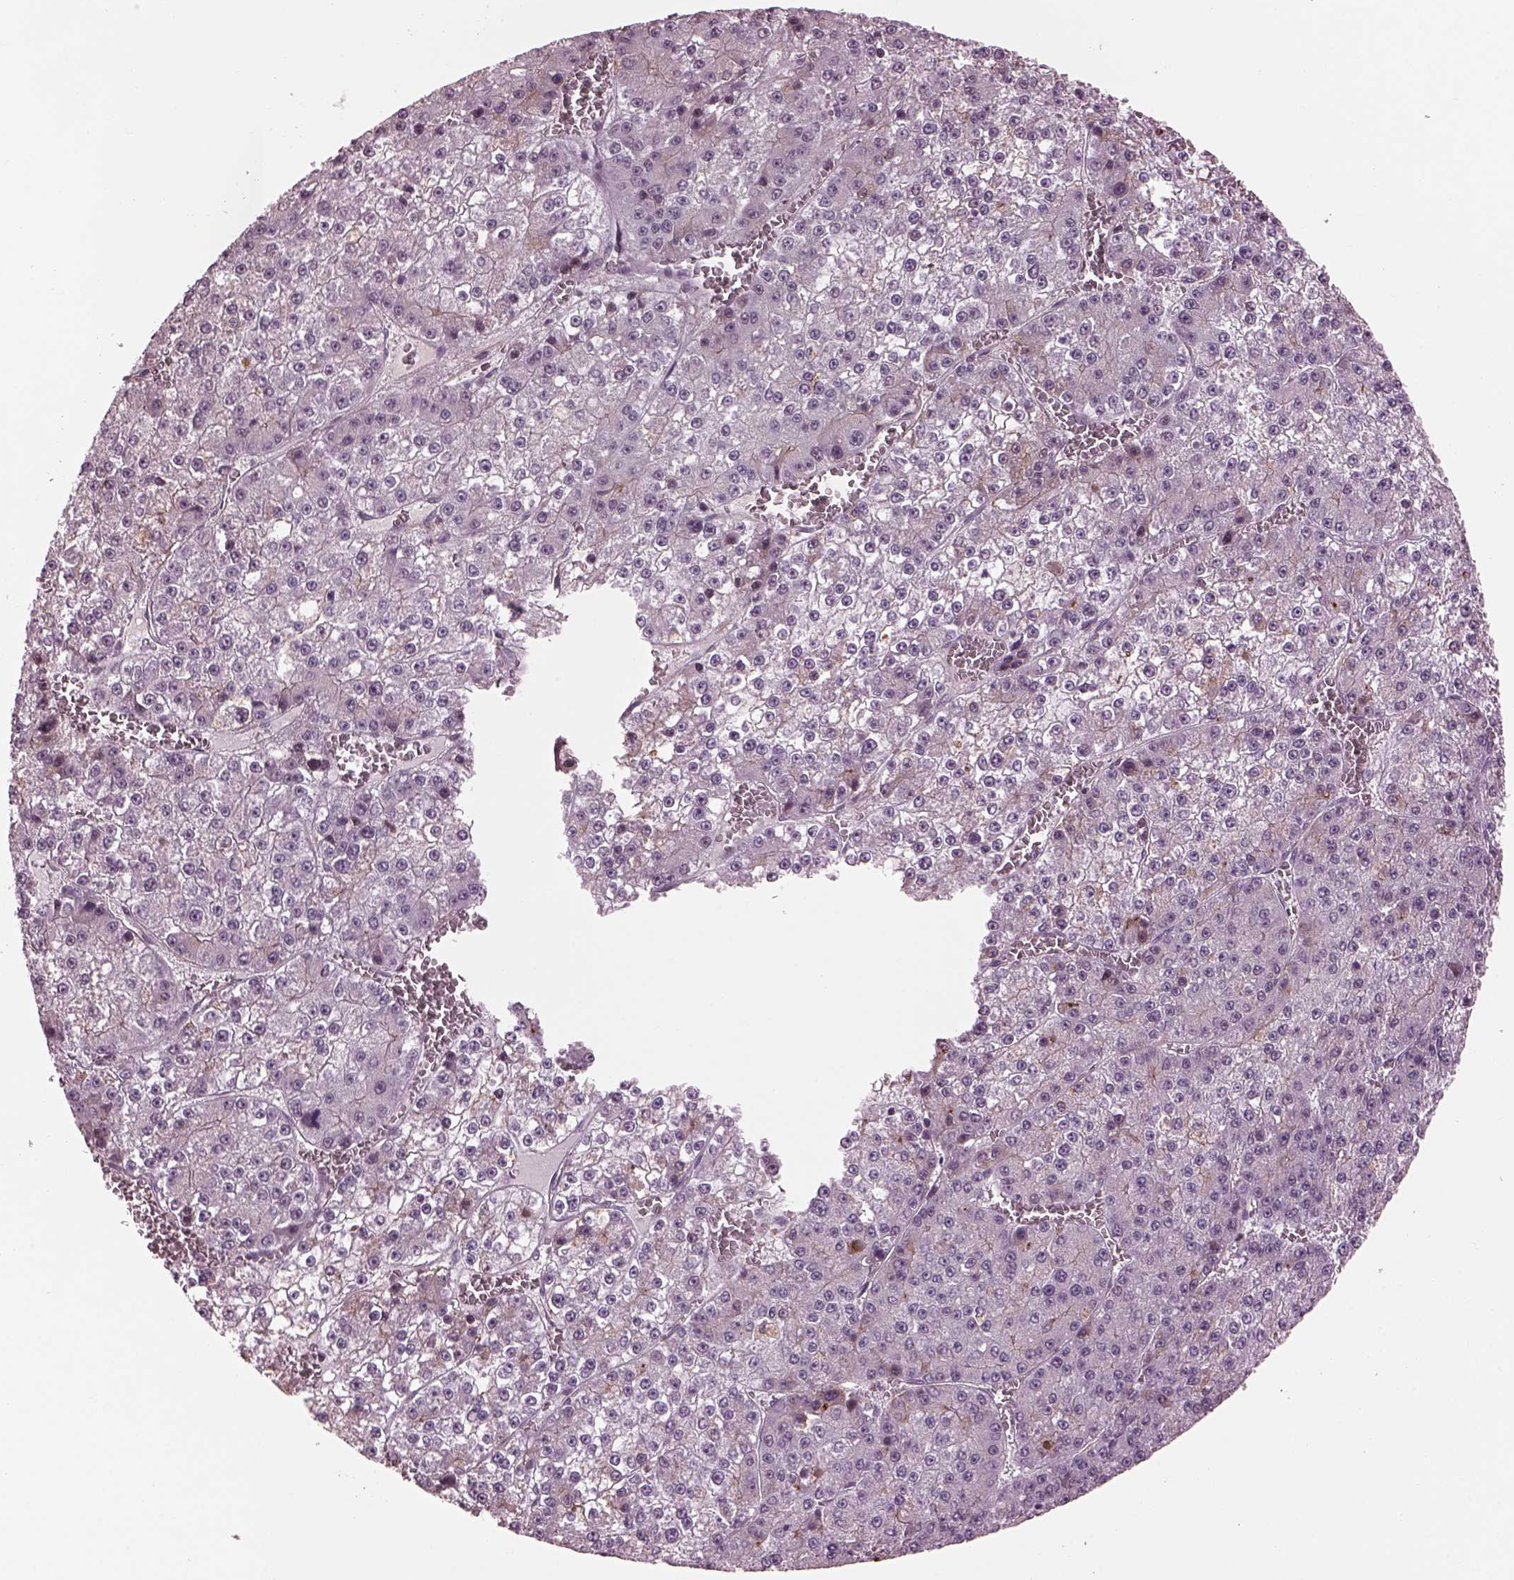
{"staining": {"intensity": "negative", "quantity": "none", "location": "none"}, "tissue": "liver cancer", "cell_type": "Tumor cells", "image_type": "cancer", "snomed": [{"axis": "morphology", "description": "Carcinoma, Hepatocellular, NOS"}, {"axis": "topography", "description": "Liver"}], "caption": "Immunohistochemistry micrograph of human liver hepatocellular carcinoma stained for a protein (brown), which exhibits no positivity in tumor cells.", "gene": "SRI", "patient": {"sex": "female", "age": 73}}